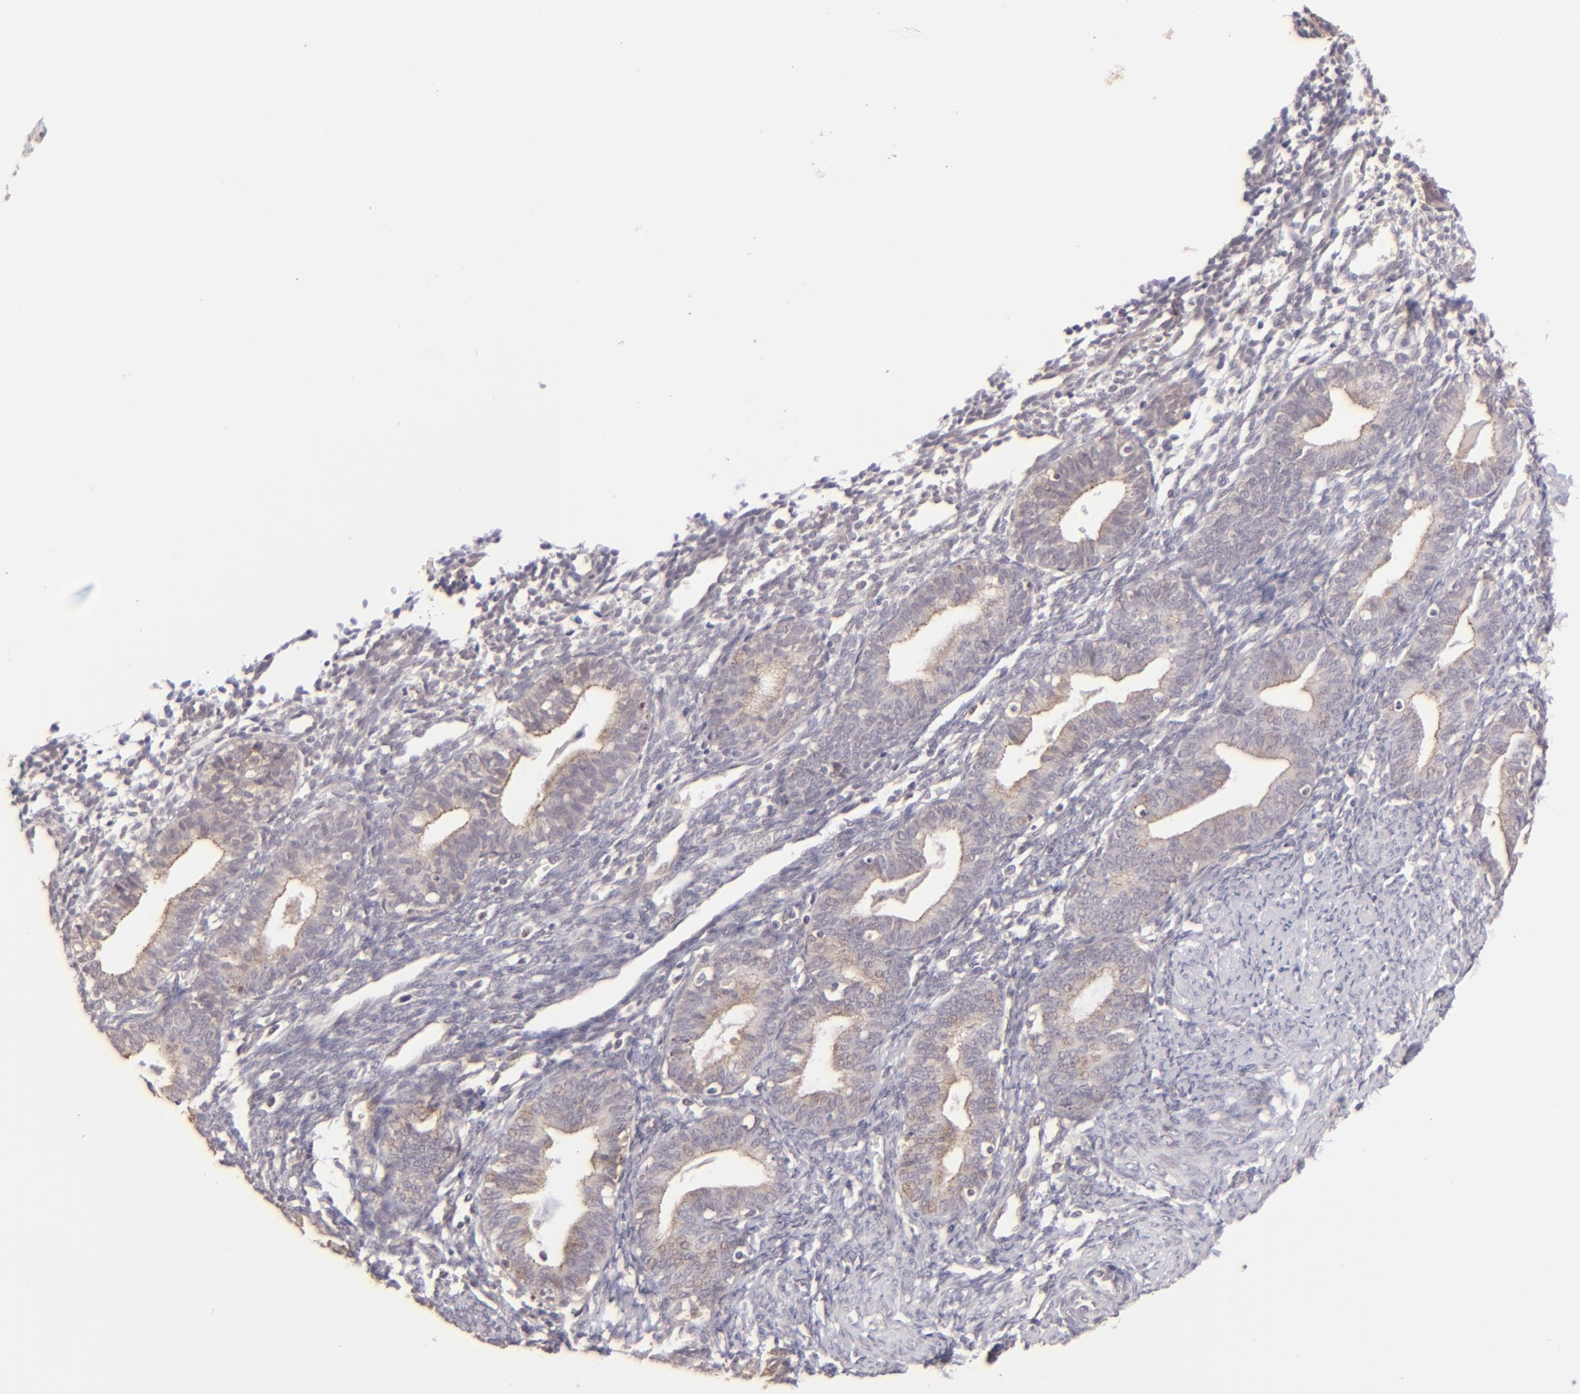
{"staining": {"intensity": "negative", "quantity": "none", "location": "none"}, "tissue": "endometrium", "cell_type": "Cells in endometrial stroma", "image_type": "normal", "snomed": [{"axis": "morphology", "description": "Normal tissue, NOS"}, {"axis": "topography", "description": "Endometrium"}], "caption": "This is an immunohistochemistry (IHC) image of benign endometrium. There is no staining in cells in endometrial stroma.", "gene": "CLDN1", "patient": {"sex": "female", "age": 61}}